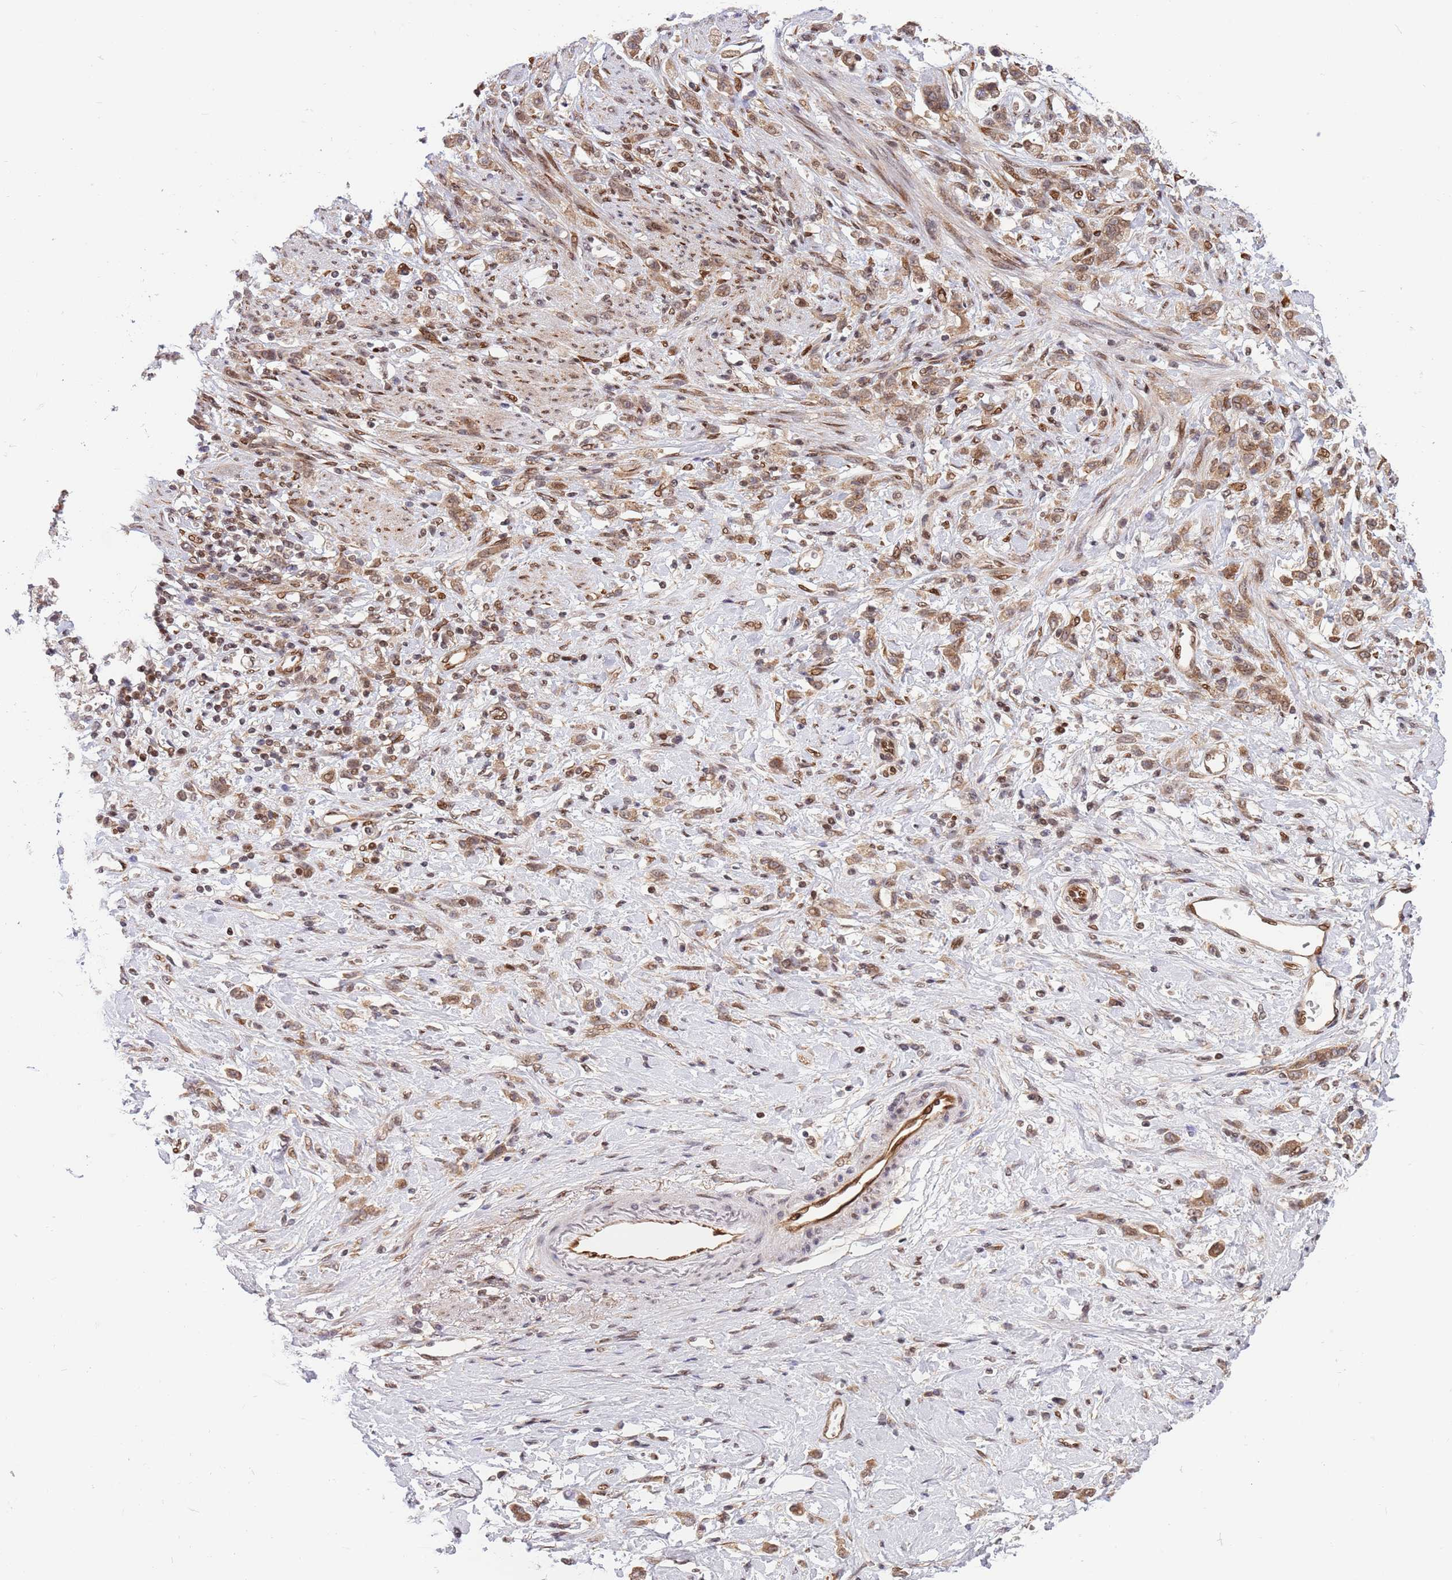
{"staining": {"intensity": "moderate", "quantity": ">75%", "location": "cytoplasmic/membranous,nuclear"}, "tissue": "stomach cancer", "cell_type": "Tumor cells", "image_type": "cancer", "snomed": [{"axis": "morphology", "description": "Adenocarcinoma, NOS"}, {"axis": "topography", "description": "Stomach"}], "caption": "High-magnification brightfield microscopy of stomach cancer stained with DAB (3,3'-diaminobenzidine) (brown) and counterstained with hematoxylin (blue). tumor cells exhibit moderate cytoplasmic/membranous and nuclear staining is identified in approximately>75% of cells.", "gene": "TBX10", "patient": {"sex": "female", "age": 60}}